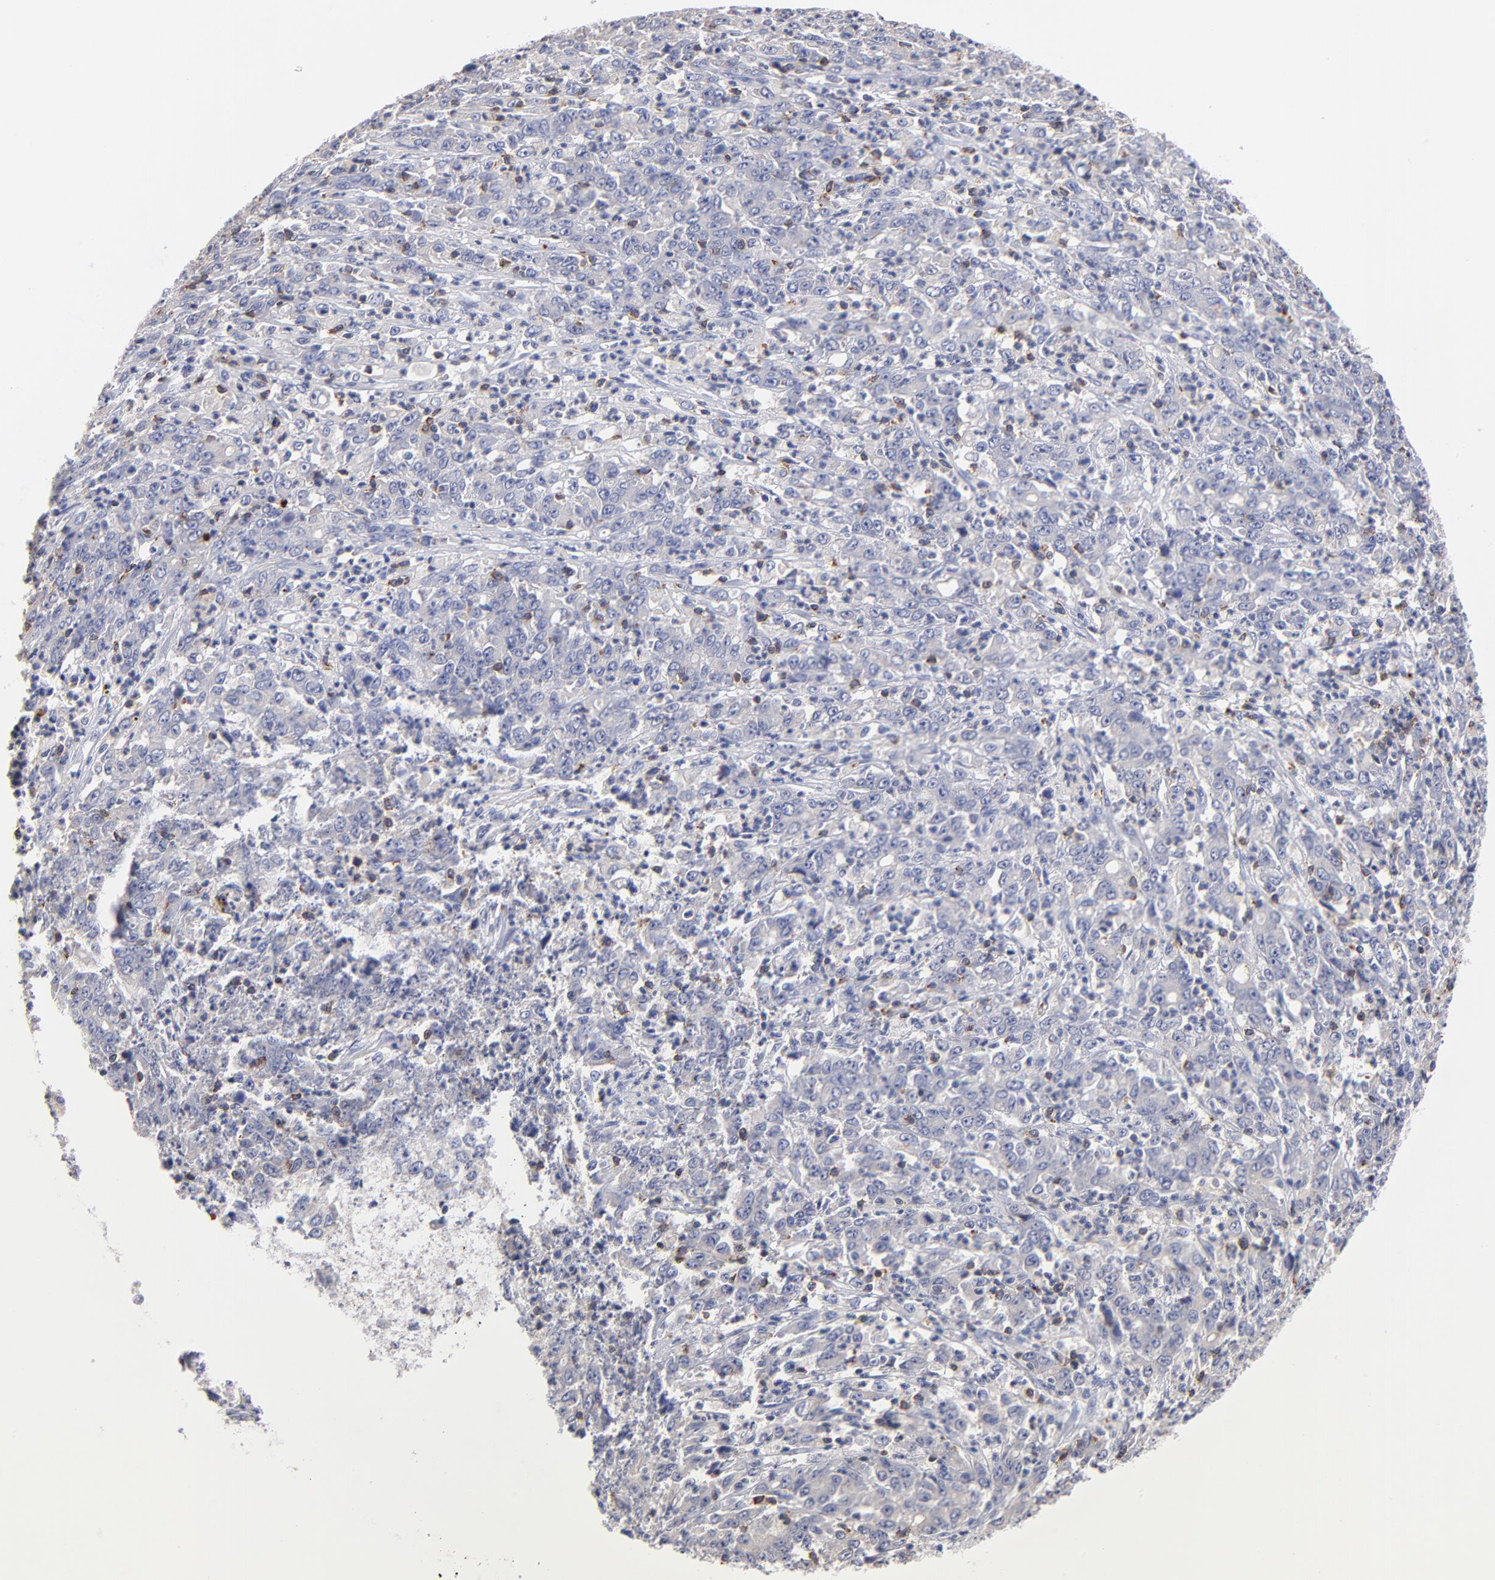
{"staining": {"intensity": "negative", "quantity": "none", "location": "none"}, "tissue": "stomach cancer", "cell_type": "Tumor cells", "image_type": "cancer", "snomed": [{"axis": "morphology", "description": "Adenocarcinoma, NOS"}, {"axis": "topography", "description": "Stomach, lower"}], "caption": "Tumor cells show no significant expression in stomach cancer. Brightfield microscopy of immunohistochemistry (IHC) stained with DAB (3,3'-diaminobenzidine) (brown) and hematoxylin (blue), captured at high magnification.", "gene": "KREMEN2", "patient": {"sex": "female", "age": 71}}